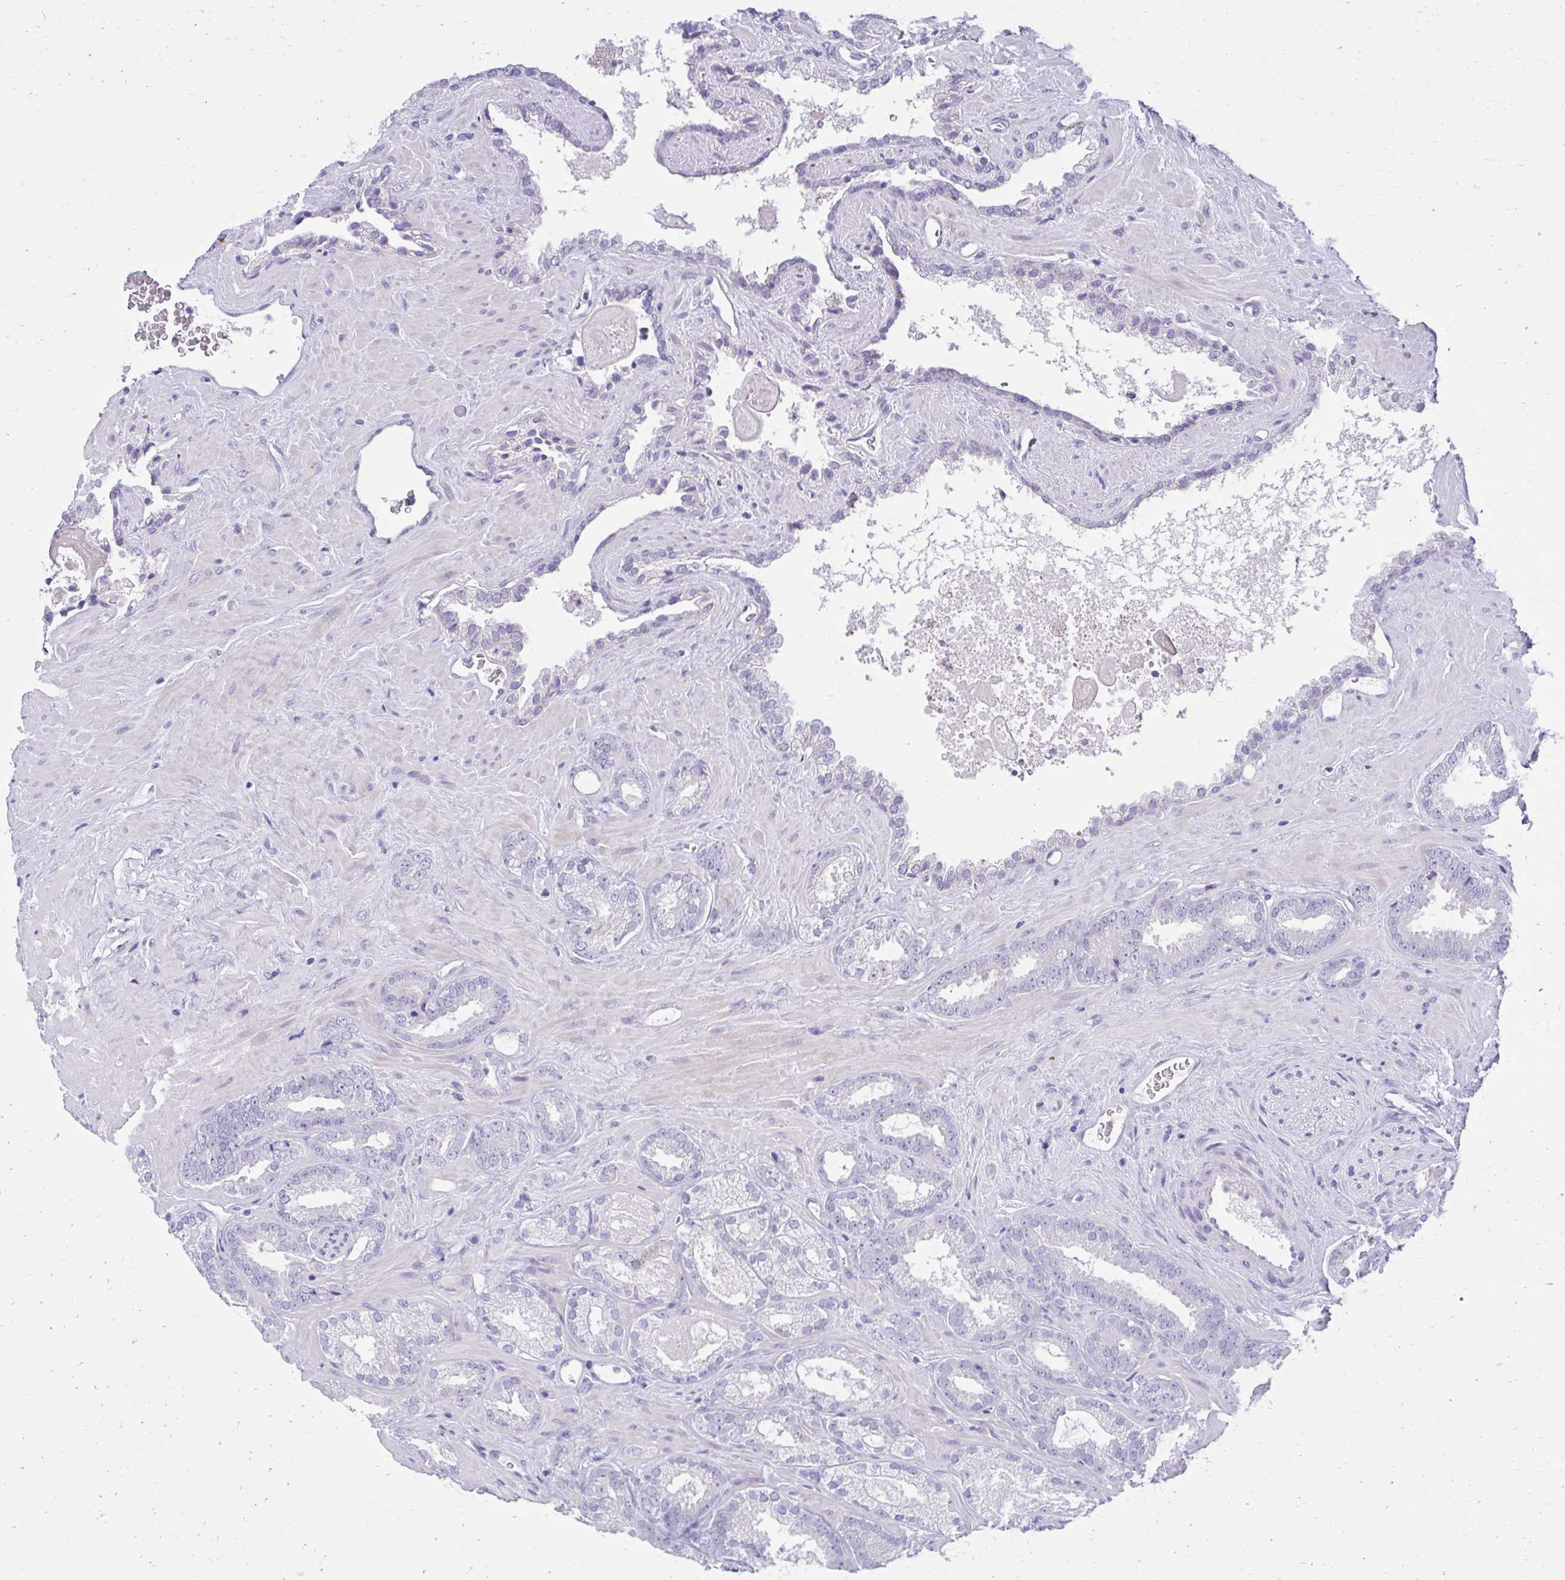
{"staining": {"intensity": "negative", "quantity": "none", "location": "none"}, "tissue": "prostate cancer", "cell_type": "Tumor cells", "image_type": "cancer", "snomed": [{"axis": "morphology", "description": "Adenocarcinoma, Low grade"}, {"axis": "topography", "description": "Prostate"}], "caption": "The image shows no significant expression in tumor cells of prostate cancer (adenocarcinoma (low-grade)).", "gene": "AIG1", "patient": {"sex": "male", "age": 62}}